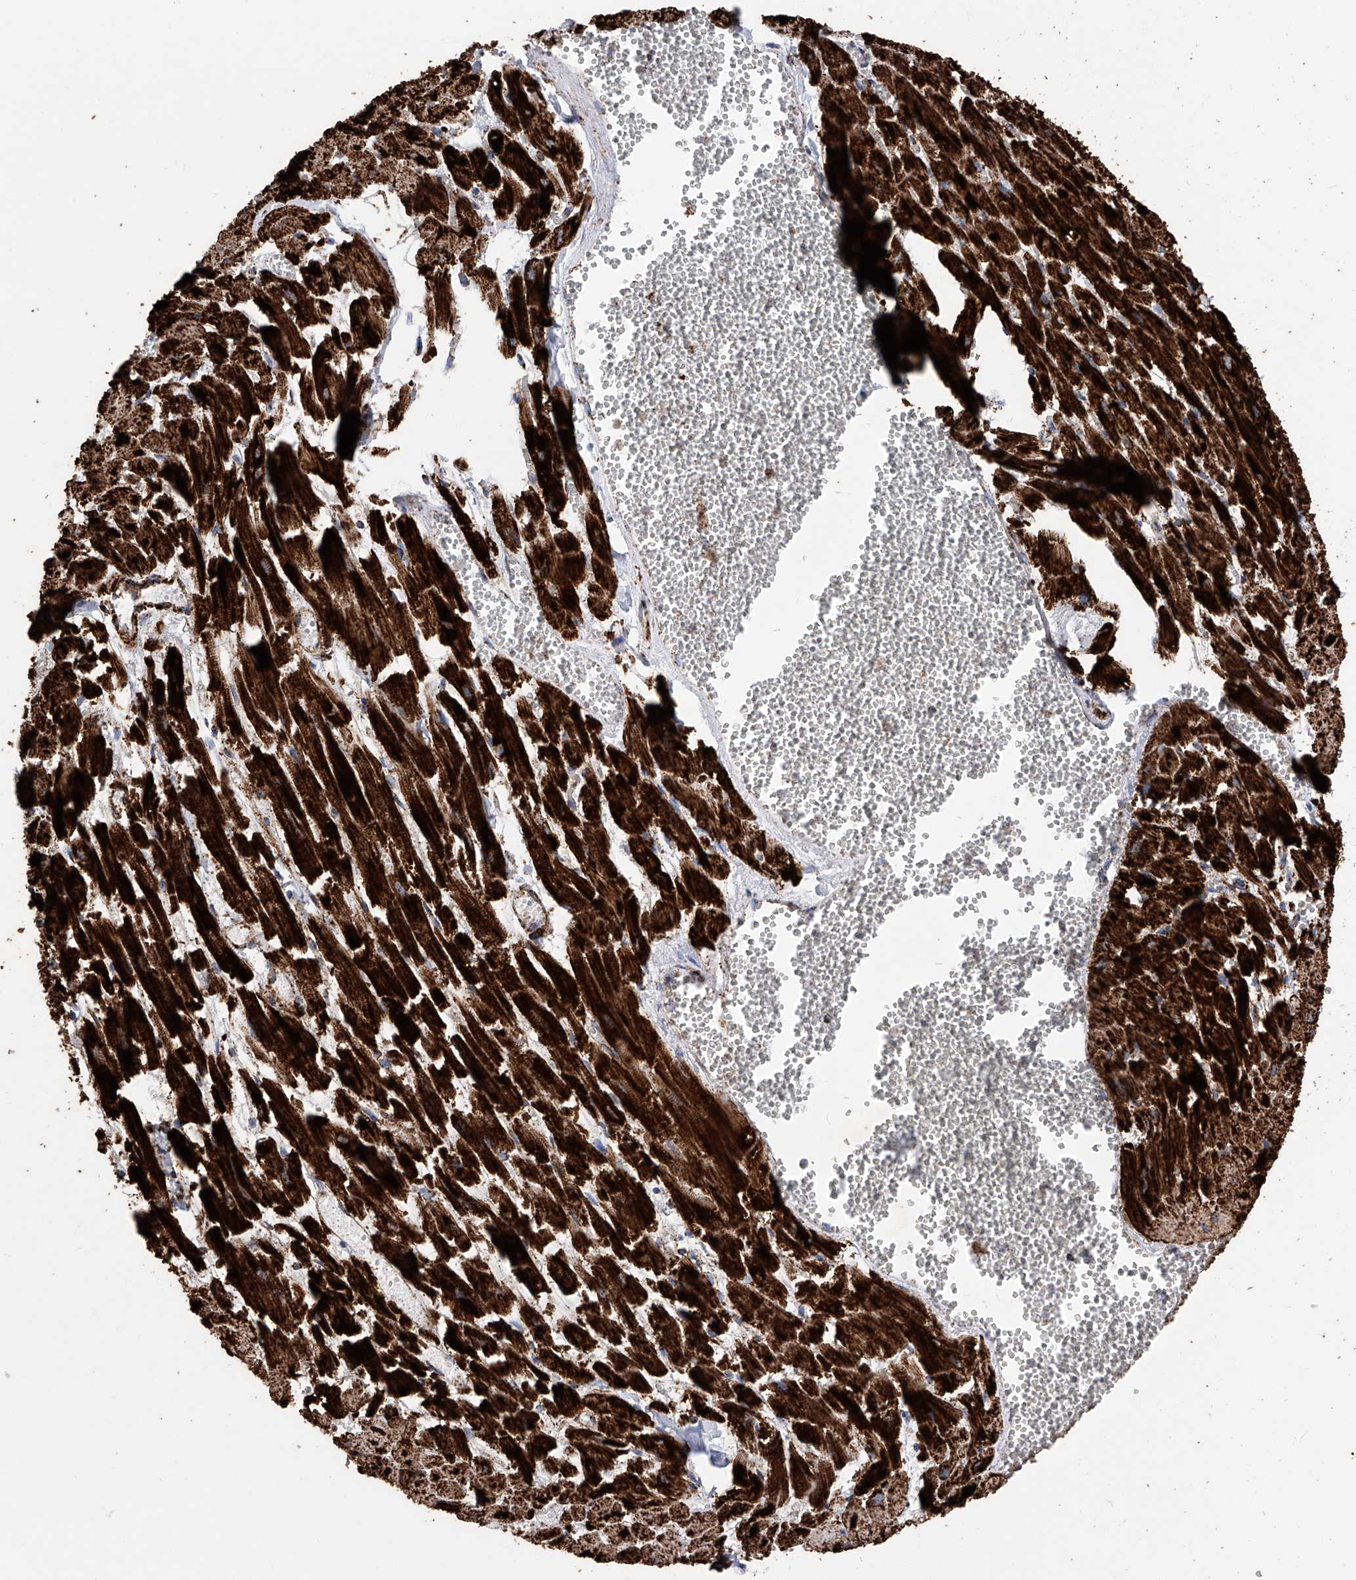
{"staining": {"intensity": "strong", "quantity": ">75%", "location": "cytoplasmic/membranous"}, "tissue": "heart muscle", "cell_type": "Cardiomyocytes", "image_type": "normal", "snomed": [{"axis": "morphology", "description": "Normal tissue, NOS"}, {"axis": "topography", "description": "Heart"}], "caption": "Benign heart muscle shows strong cytoplasmic/membranous staining in about >75% of cardiomyocytes (Stains: DAB (3,3'-diaminobenzidine) in brown, nuclei in blue, Microscopy: brightfield microscopy at high magnification)..", "gene": "ATP5PF", "patient": {"sex": "female", "age": 64}}